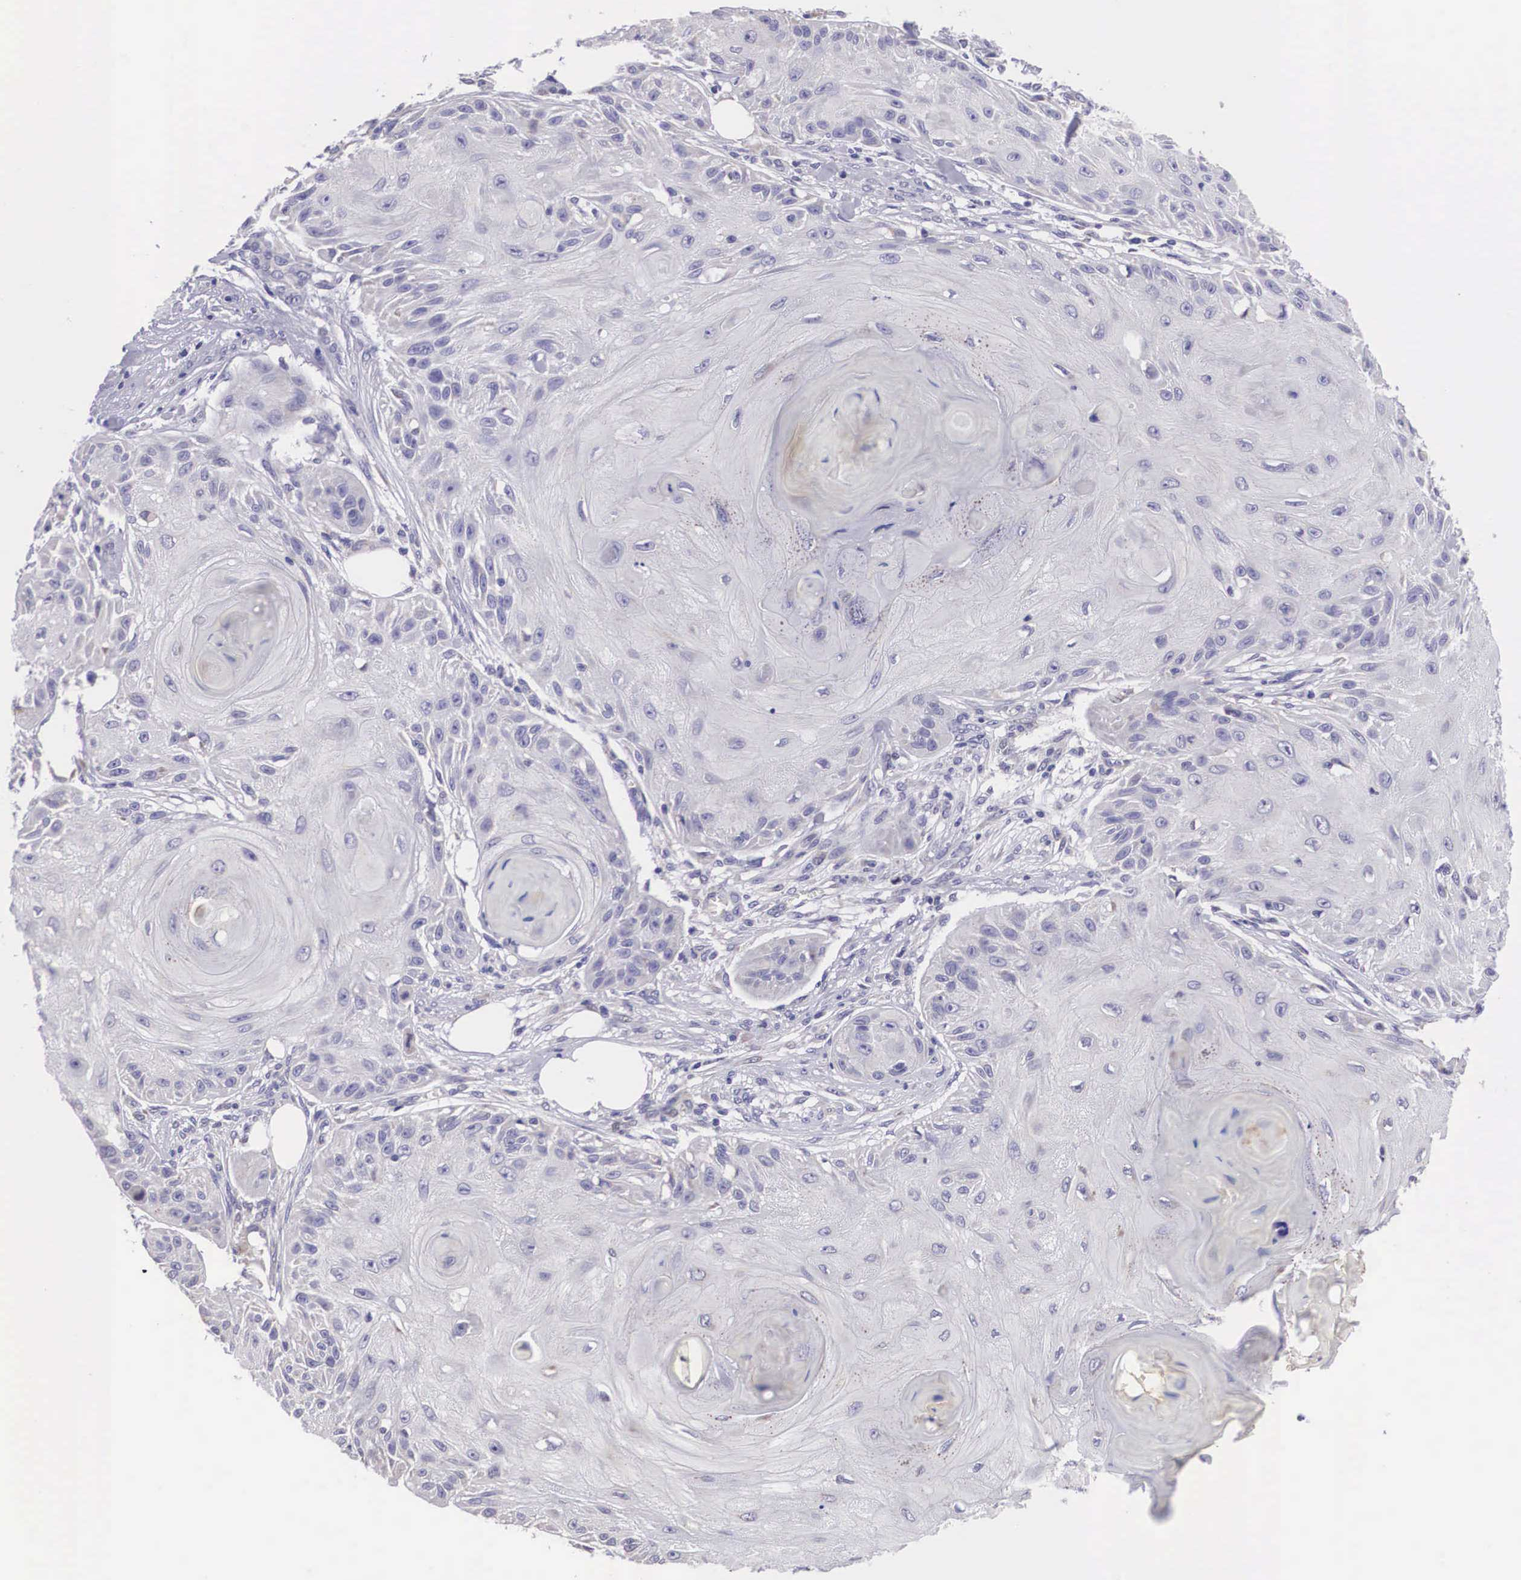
{"staining": {"intensity": "negative", "quantity": "none", "location": "none"}, "tissue": "skin cancer", "cell_type": "Tumor cells", "image_type": "cancer", "snomed": [{"axis": "morphology", "description": "Squamous cell carcinoma, NOS"}, {"axis": "topography", "description": "Skin"}], "caption": "DAB (3,3'-diaminobenzidine) immunohistochemical staining of human squamous cell carcinoma (skin) exhibits no significant positivity in tumor cells. (Stains: DAB immunohistochemistry with hematoxylin counter stain, Microscopy: brightfield microscopy at high magnification).", "gene": "ARG2", "patient": {"sex": "female", "age": 88}}